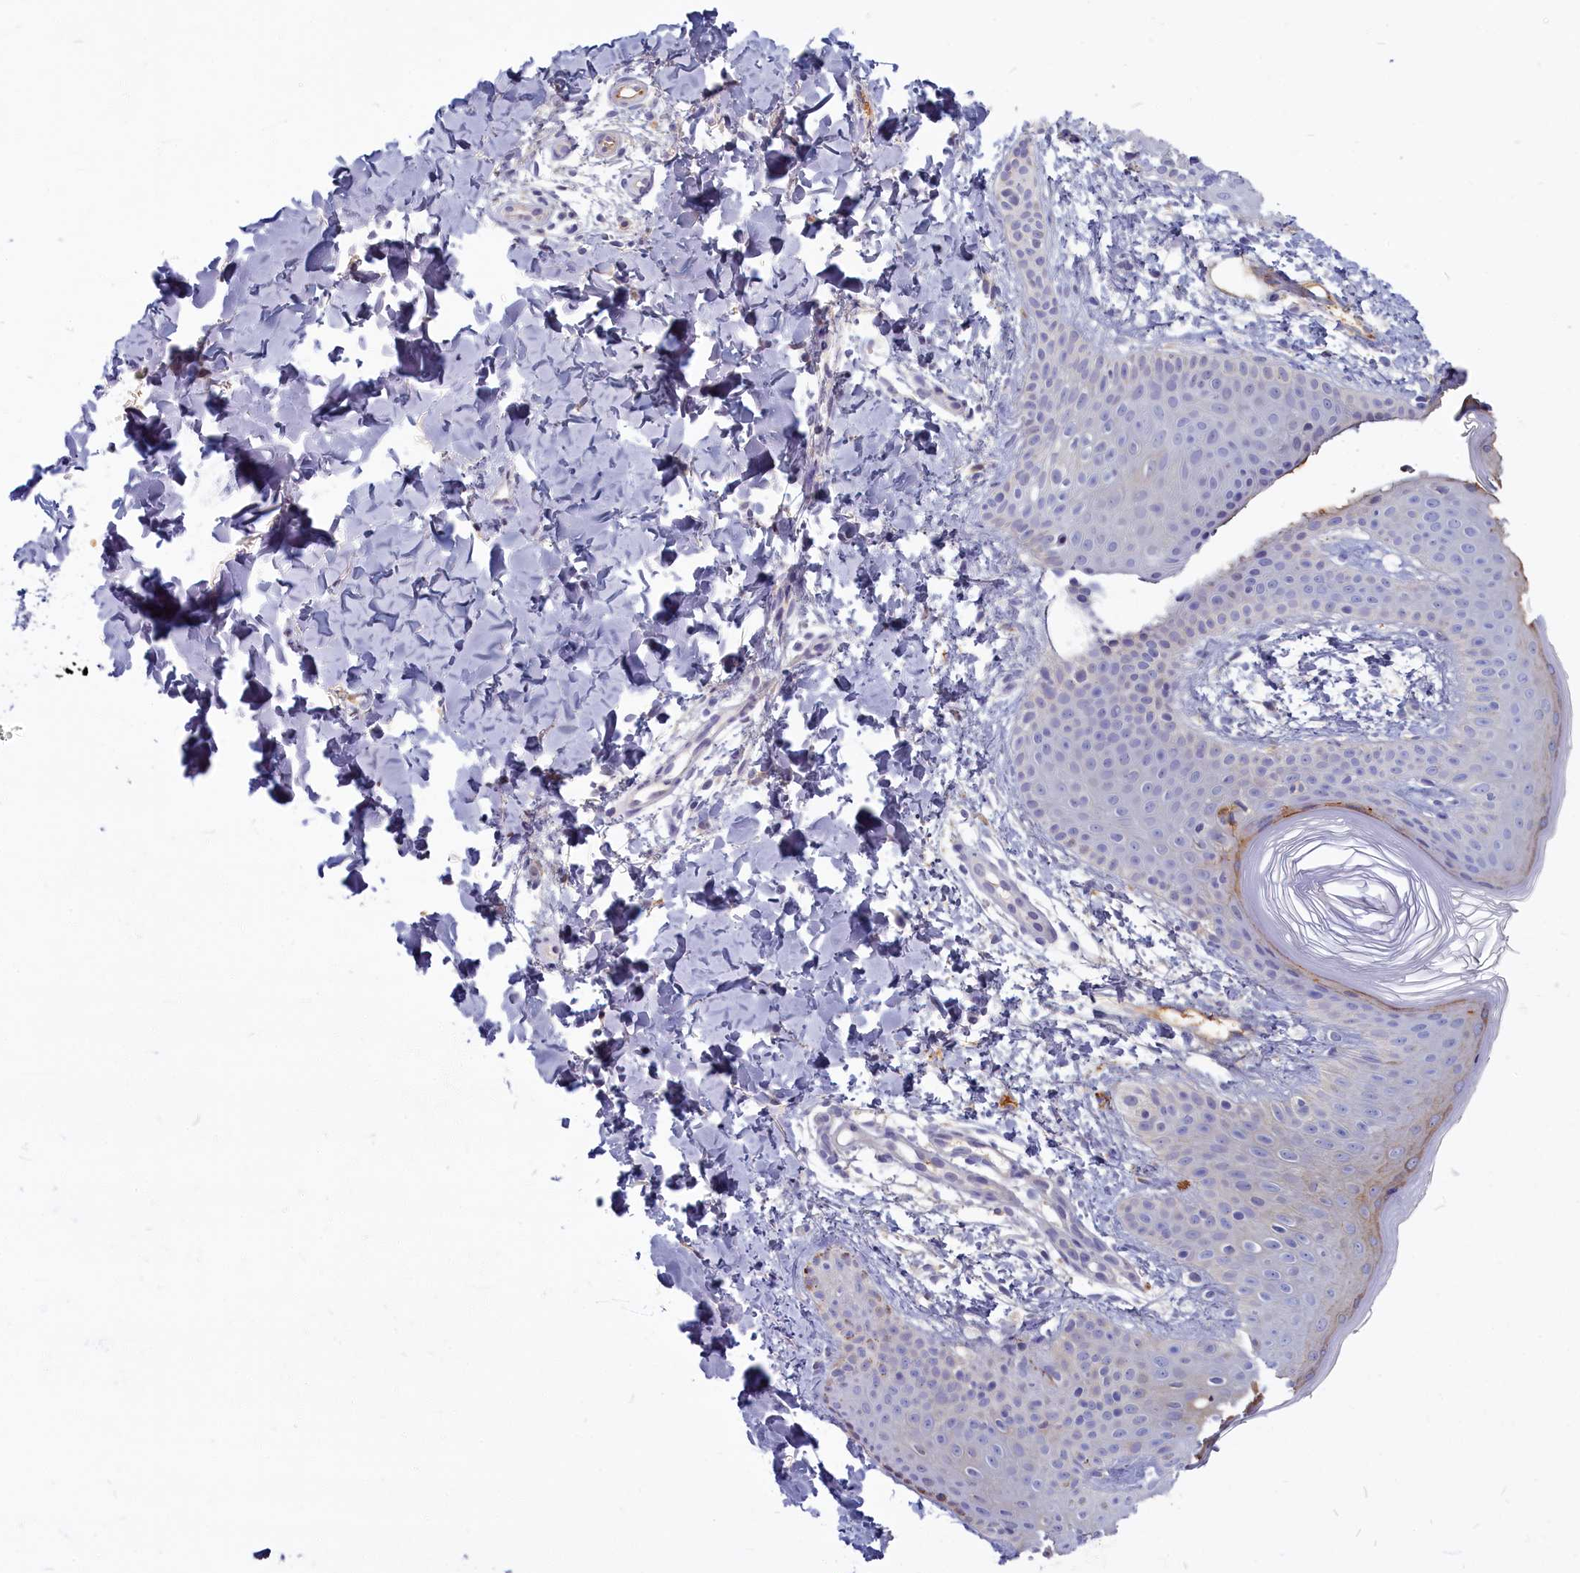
{"staining": {"intensity": "negative", "quantity": "none", "location": "none"}, "tissue": "skin", "cell_type": "Fibroblasts", "image_type": "normal", "snomed": [{"axis": "morphology", "description": "Normal tissue, NOS"}, {"axis": "topography", "description": "Skin"}], "caption": "This photomicrograph is of benign skin stained with immunohistochemistry (IHC) to label a protein in brown with the nuclei are counter-stained blue. There is no expression in fibroblasts. Brightfield microscopy of immunohistochemistry stained with DAB (brown) and hematoxylin (blue), captured at high magnification.", "gene": "SV2C", "patient": {"sex": "male", "age": 36}}